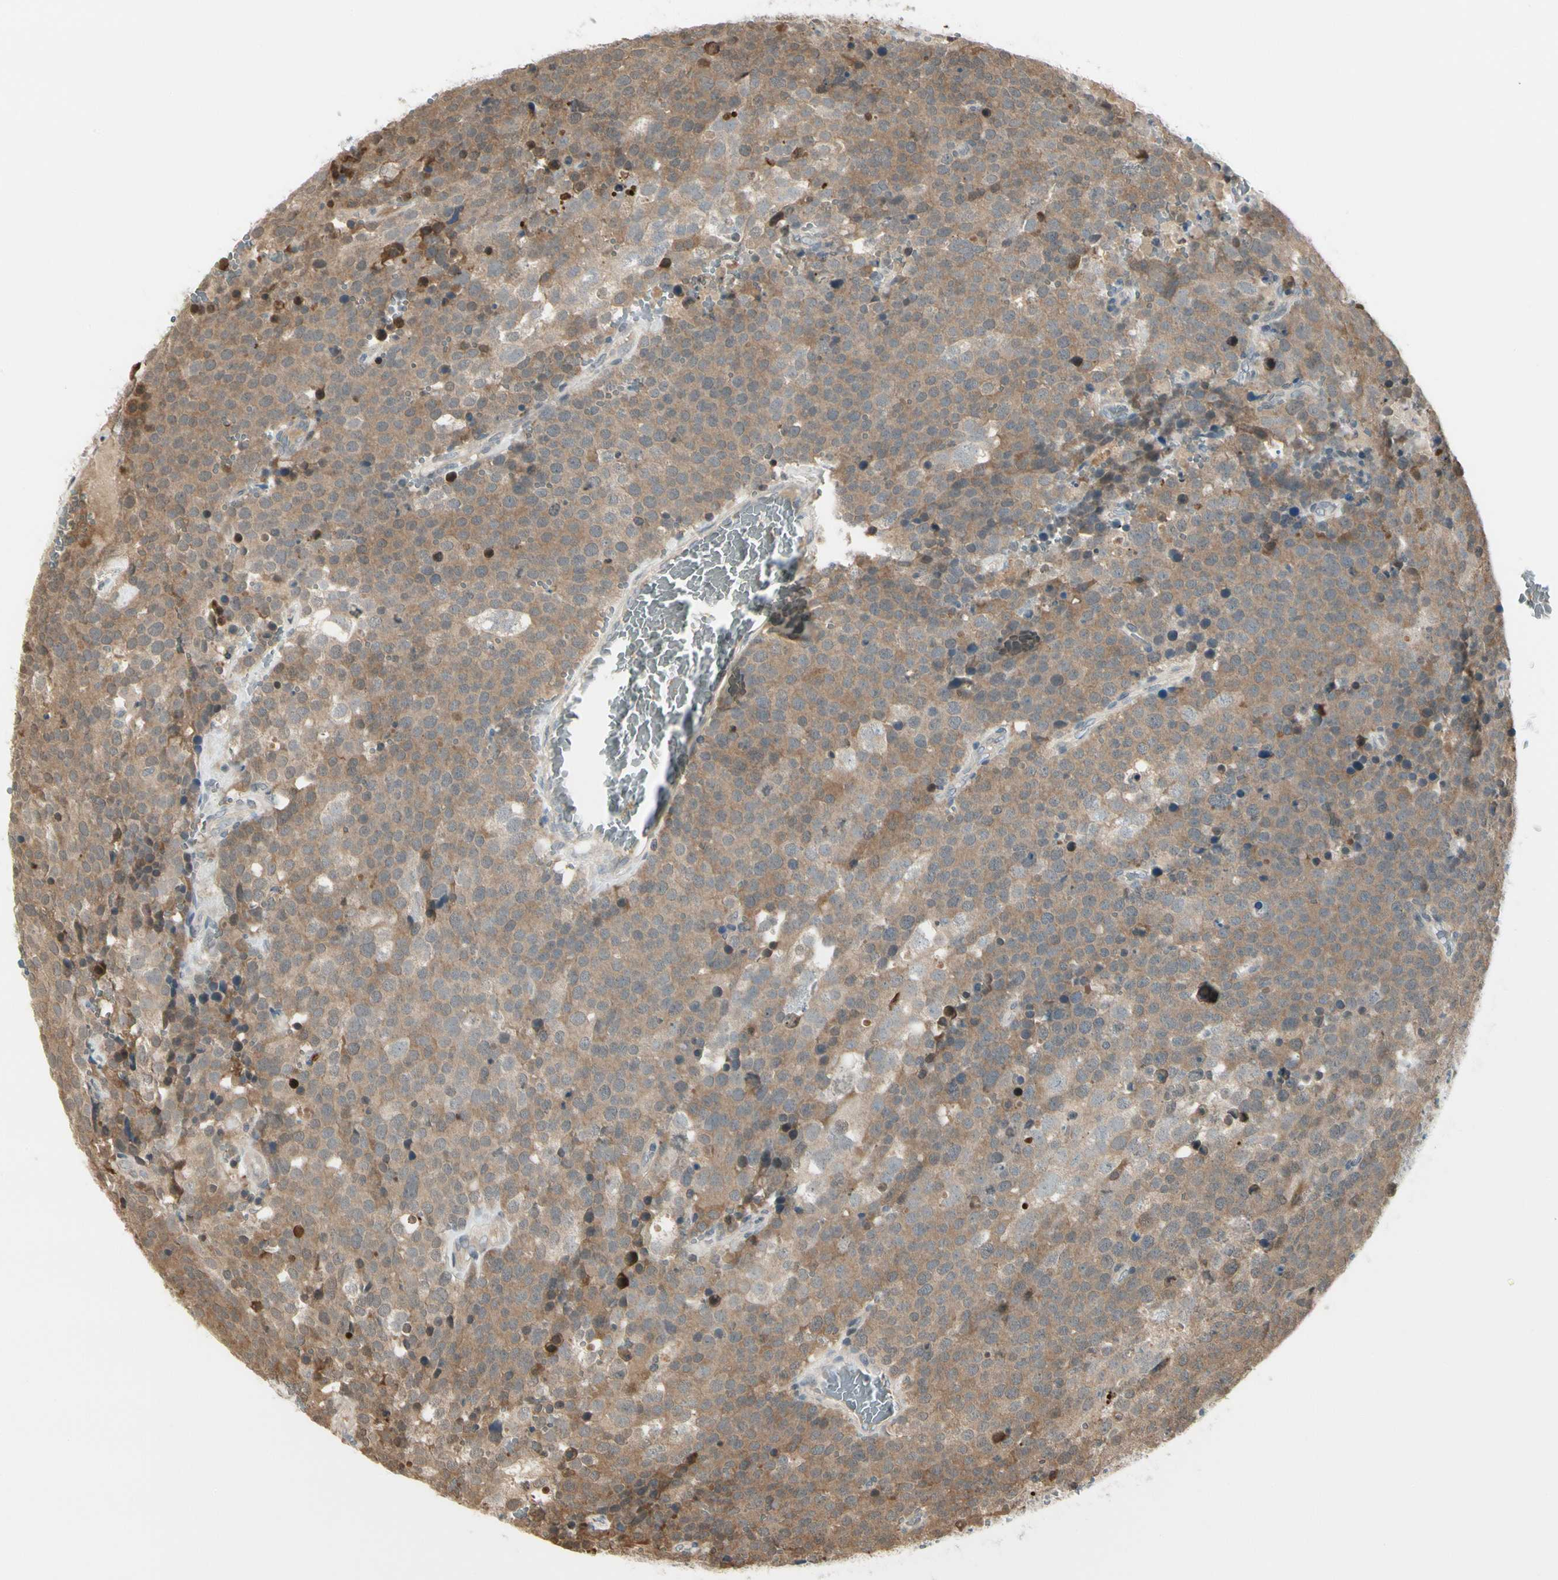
{"staining": {"intensity": "moderate", "quantity": ">75%", "location": "cytoplasmic/membranous"}, "tissue": "testis cancer", "cell_type": "Tumor cells", "image_type": "cancer", "snomed": [{"axis": "morphology", "description": "Seminoma, NOS"}, {"axis": "topography", "description": "Testis"}], "caption": "Protein analysis of testis cancer (seminoma) tissue shows moderate cytoplasmic/membranous positivity in about >75% of tumor cells.", "gene": "EVC", "patient": {"sex": "male", "age": 71}}